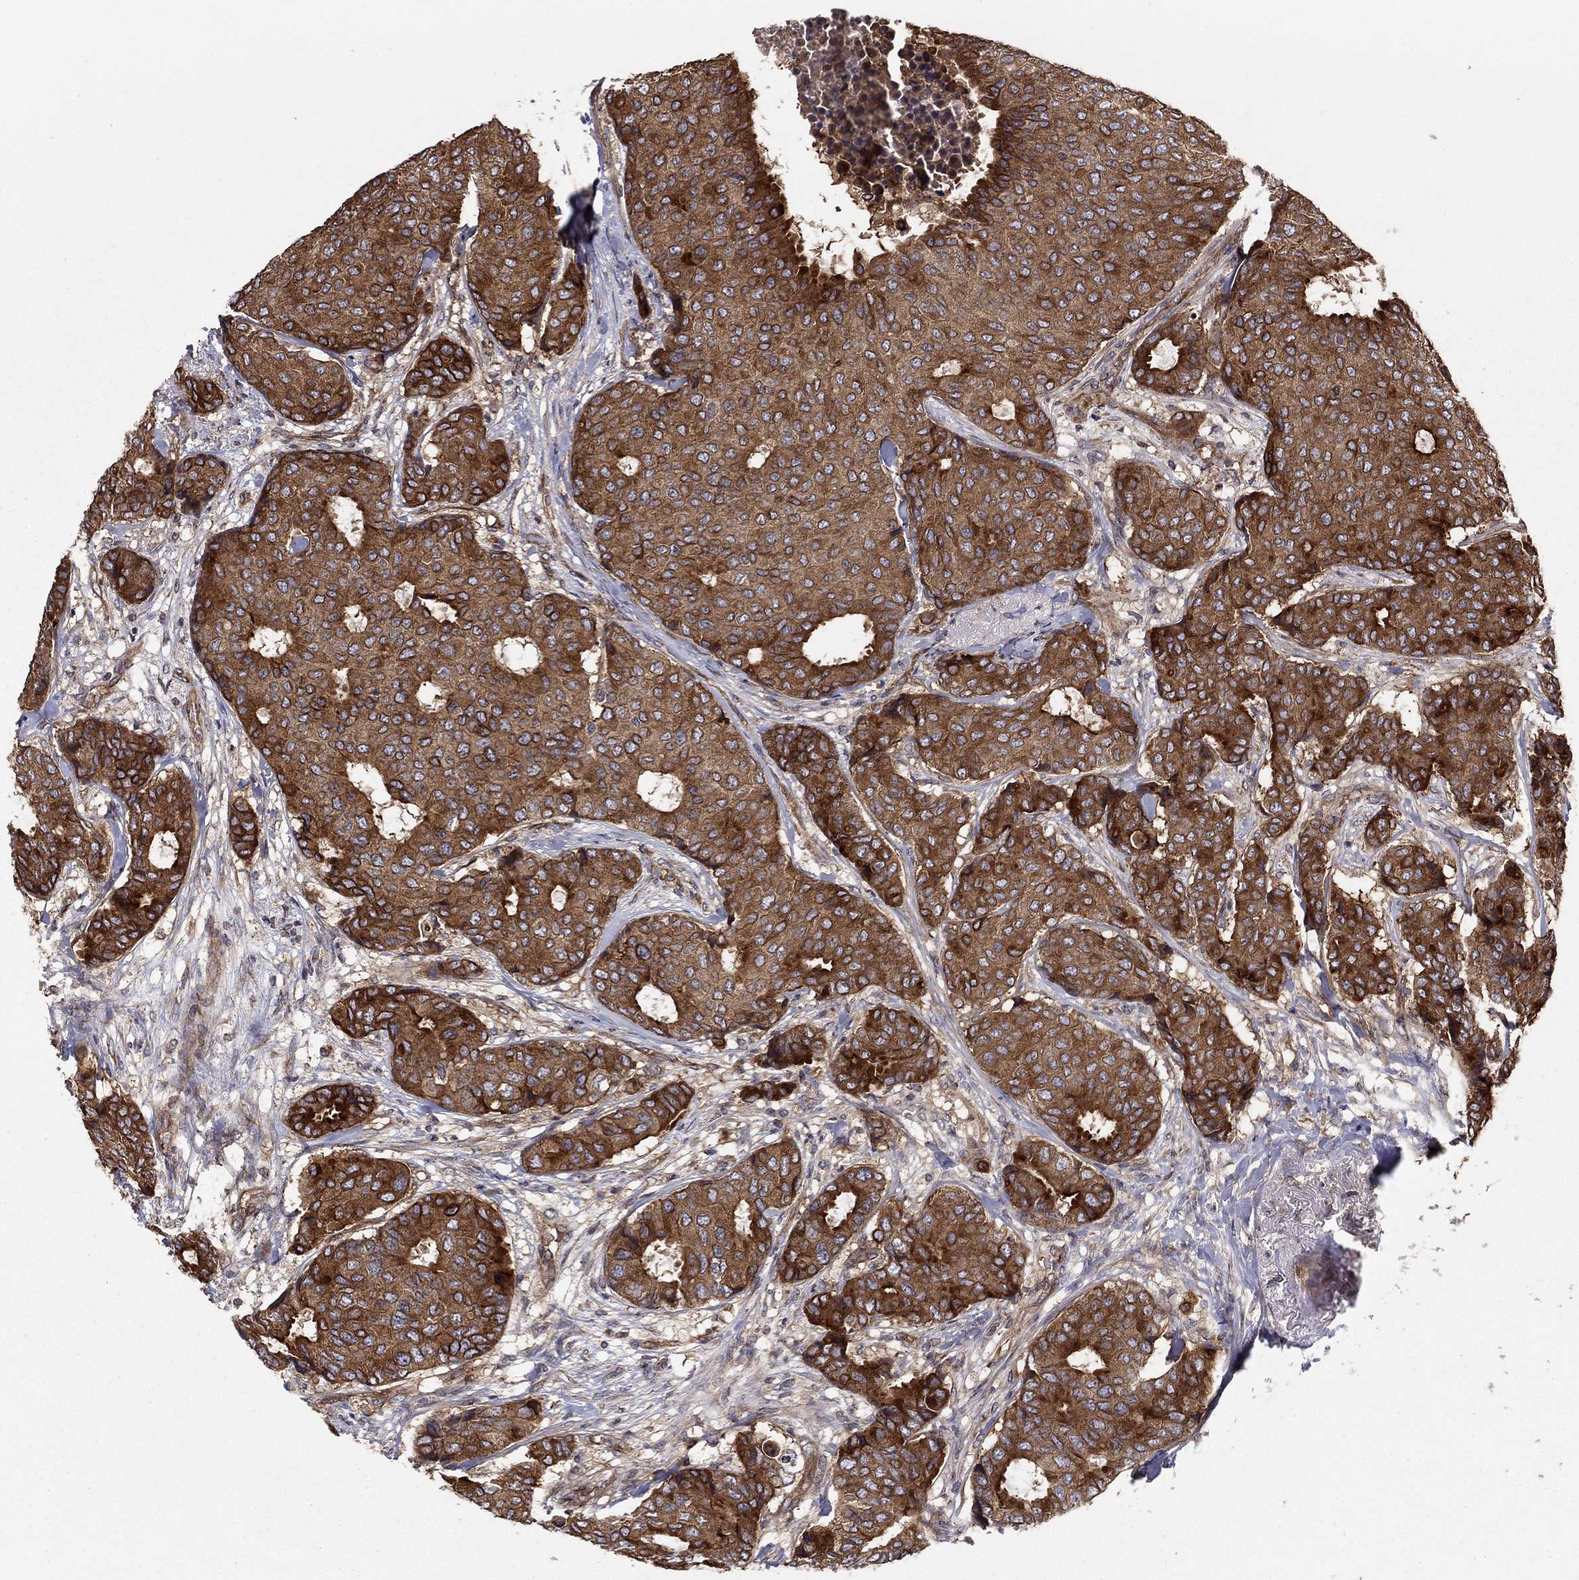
{"staining": {"intensity": "strong", "quantity": "25%-75%", "location": "cytoplasmic/membranous"}, "tissue": "breast cancer", "cell_type": "Tumor cells", "image_type": "cancer", "snomed": [{"axis": "morphology", "description": "Duct carcinoma"}, {"axis": "topography", "description": "Breast"}], "caption": "Infiltrating ductal carcinoma (breast) was stained to show a protein in brown. There is high levels of strong cytoplasmic/membranous expression in approximately 25%-75% of tumor cells.", "gene": "BMERB1", "patient": {"sex": "female", "age": 75}}